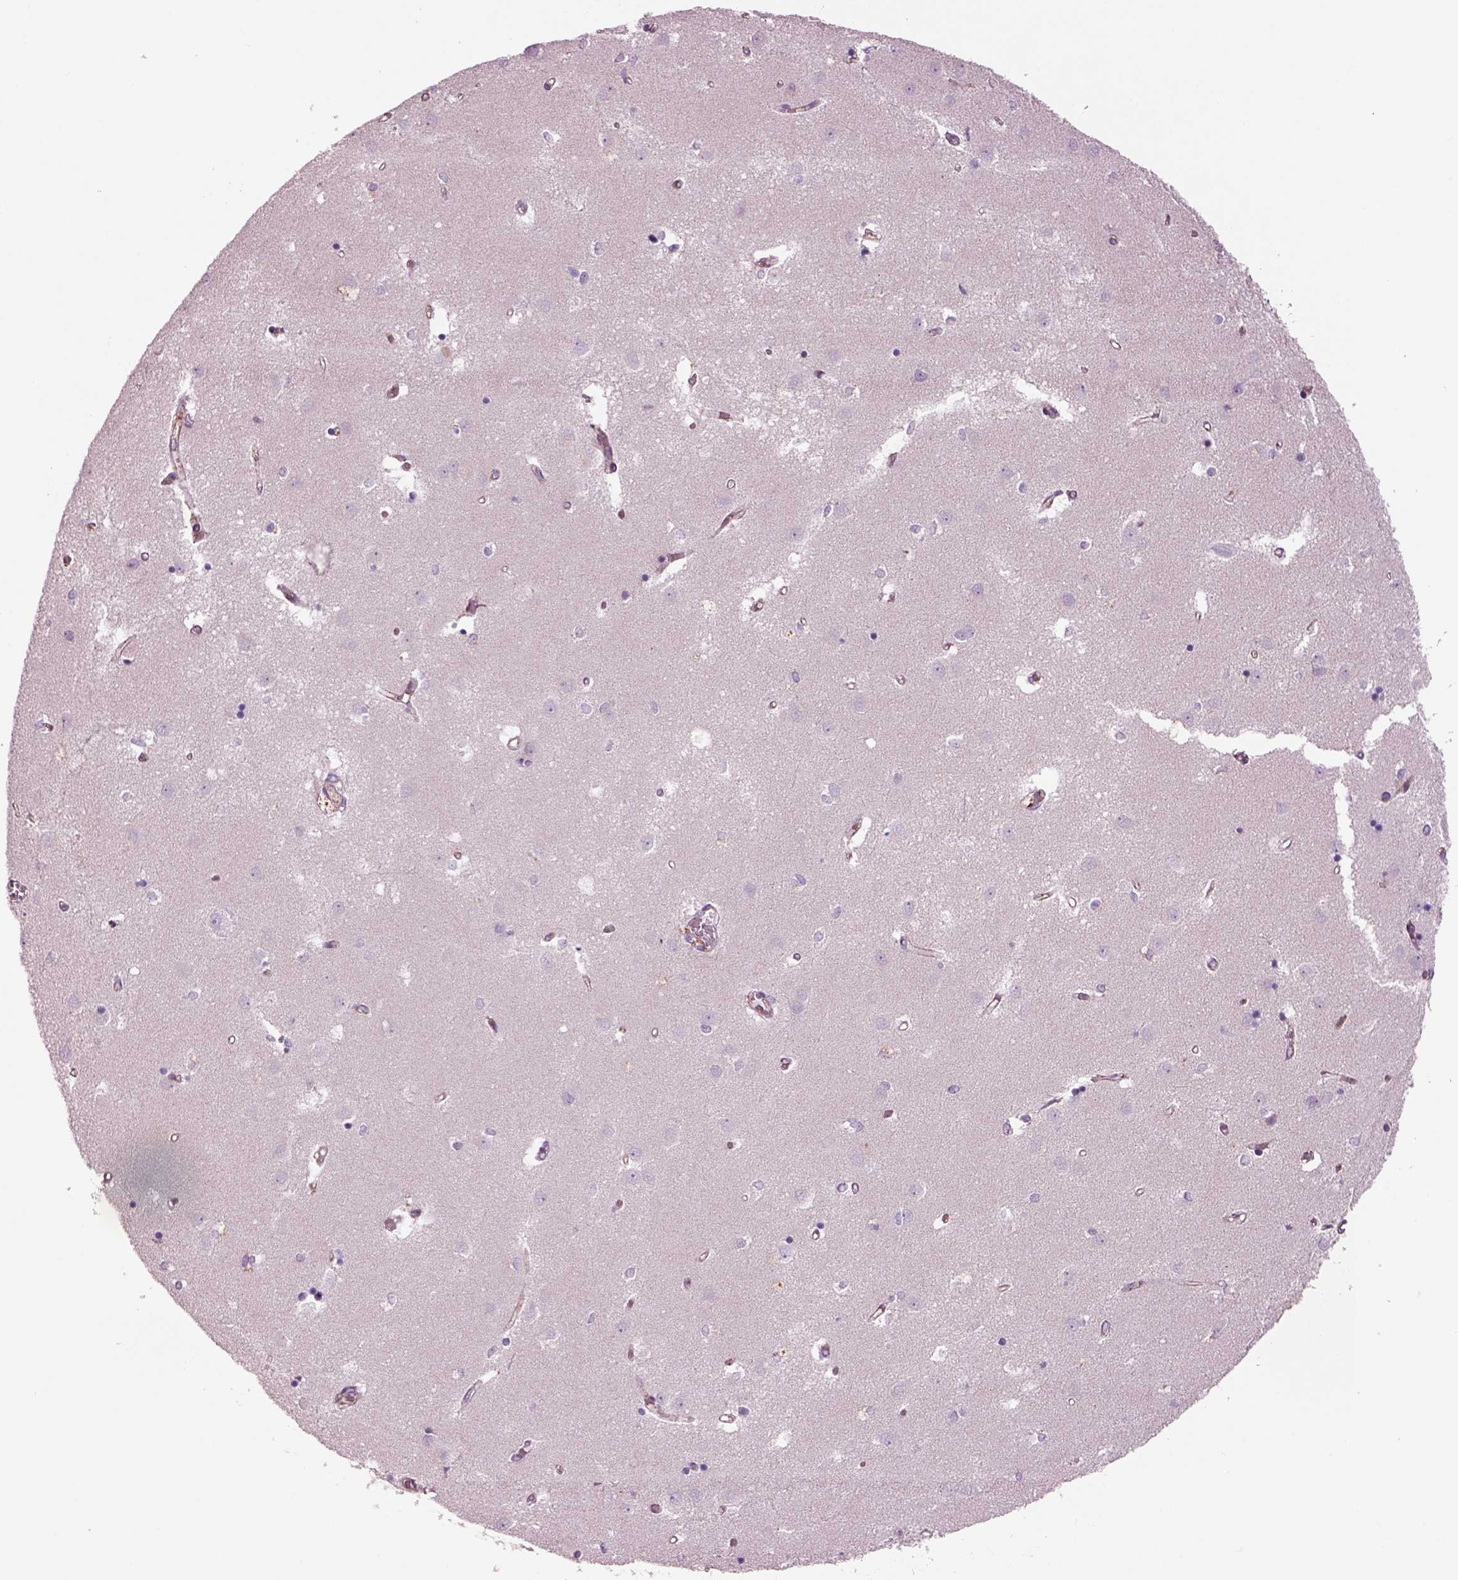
{"staining": {"intensity": "negative", "quantity": "none", "location": "none"}, "tissue": "caudate", "cell_type": "Glial cells", "image_type": "normal", "snomed": [{"axis": "morphology", "description": "Normal tissue, NOS"}, {"axis": "topography", "description": "Lateral ventricle wall"}], "caption": "IHC of normal caudate demonstrates no expression in glial cells. Brightfield microscopy of immunohistochemistry stained with DAB (brown) and hematoxylin (blue), captured at high magnification.", "gene": "SLC25A24", "patient": {"sex": "male", "age": 54}}